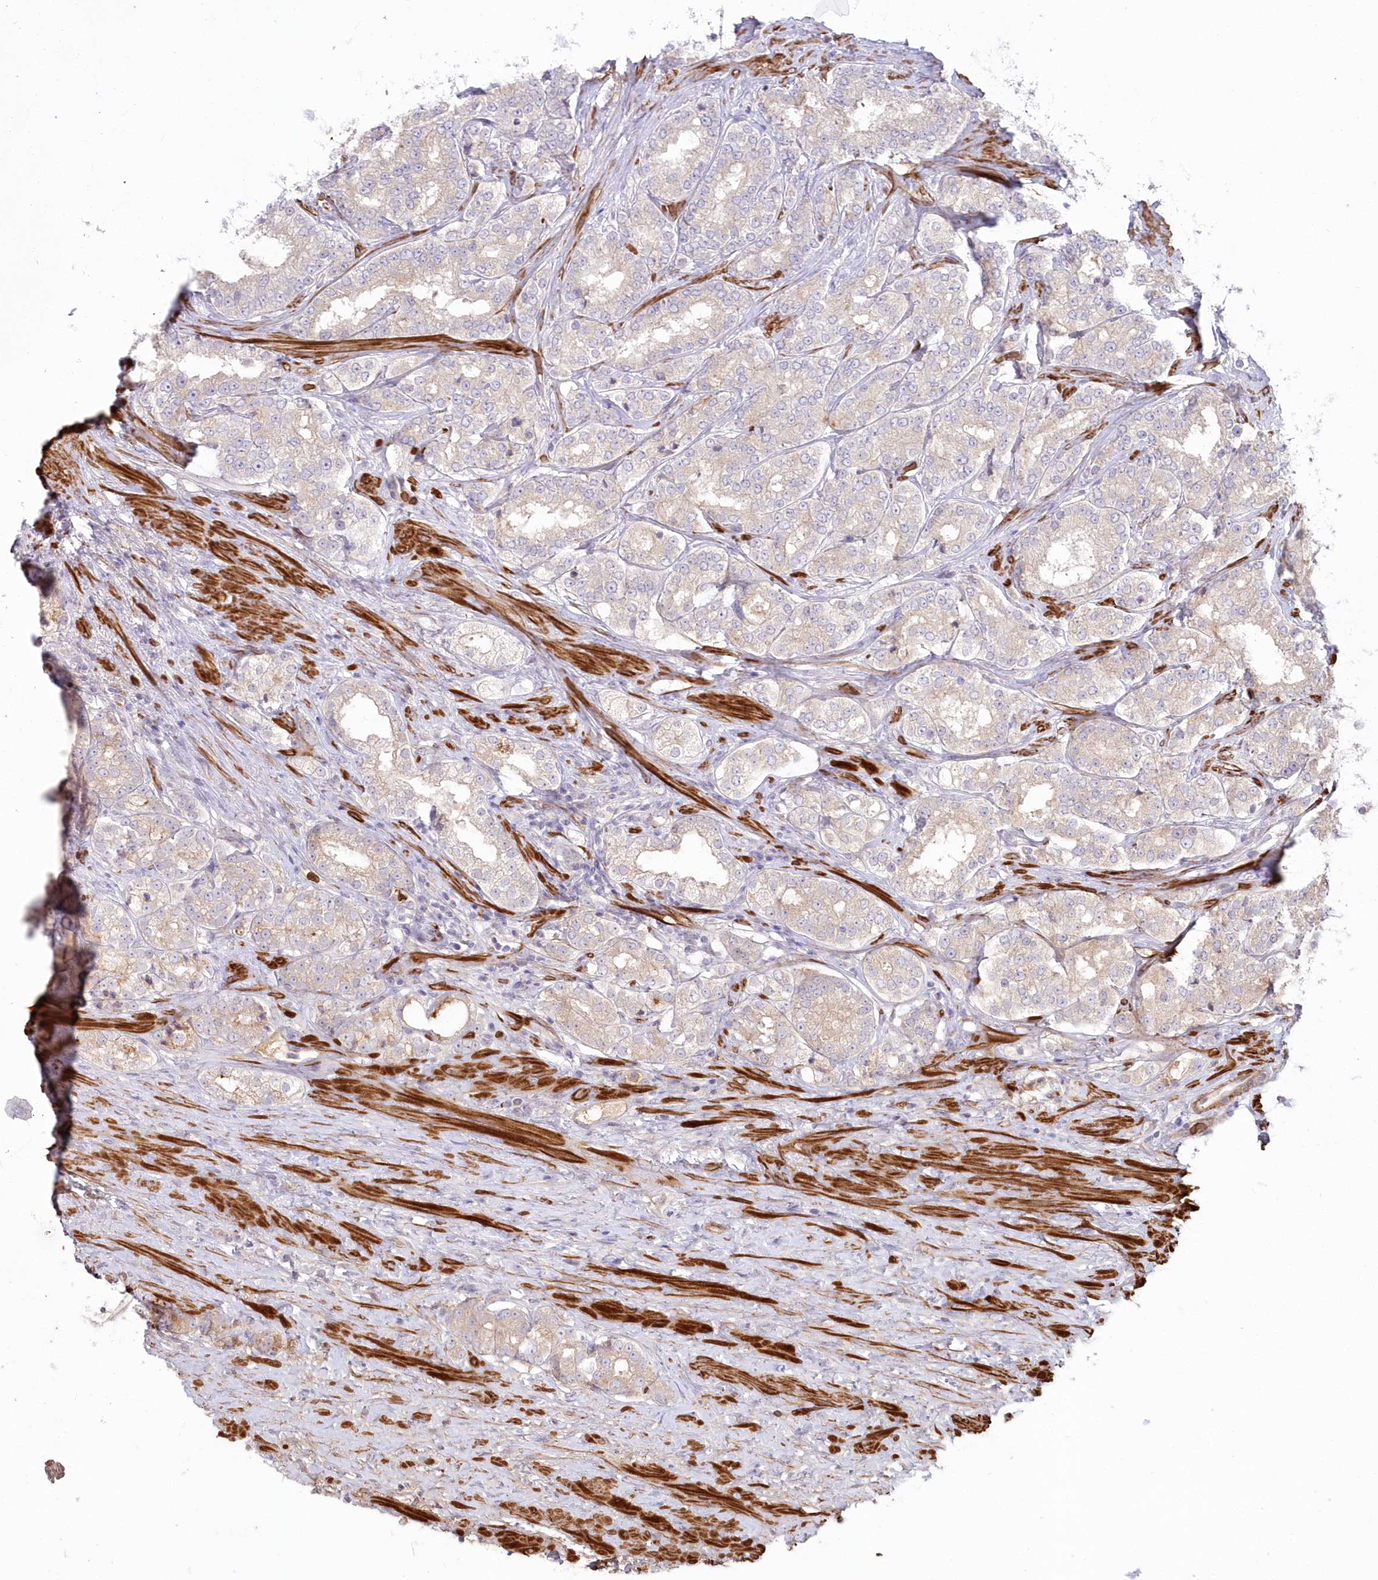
{"staining": {"intensity": "negative", "quantity": "none", "location": "none"}, "tissue": "prostate cancer", "cell_type": "Tumor cells", "image_type": "cancer", "snomed": [{"axis": "morphology", "description": "Normal tissue, NOS"}, {"axis": "morphology", "description": "Adenocarcinoma, High grade"}, {"axis": "topography", "description": "Prostate"}], "caption": "DAB immunohistochemical staining of prostate cancer reveals no significant staining in tumor cells.", "gene": "SERINC1", "patient": {"sex": "male", "age": 83}}